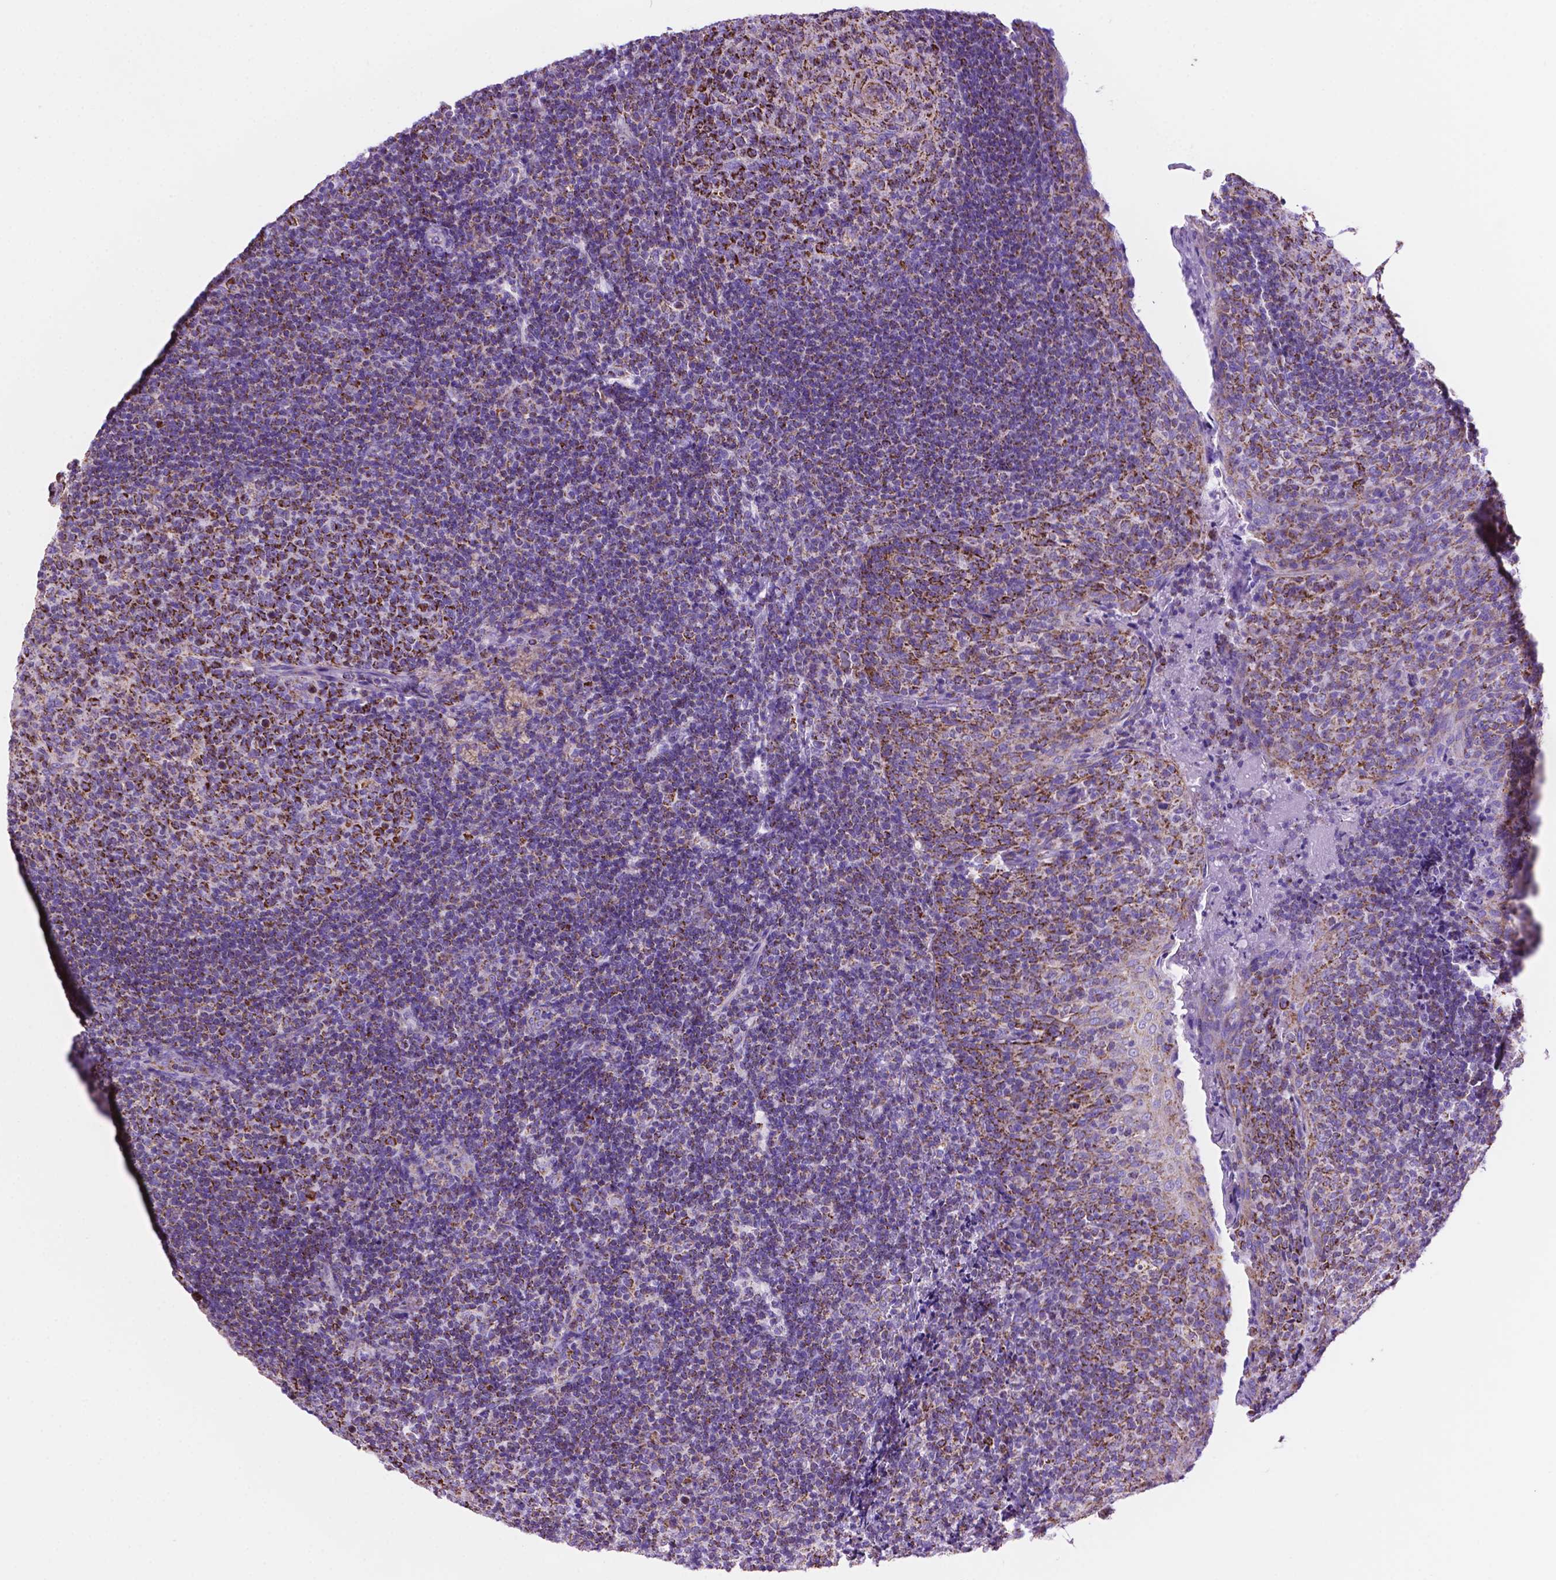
{"staining": {"intensity": "strong", "quantity": "25%-75%", "location": "cytoplasmic/membranous"}, "tissue": "tonsil", "cell_type": "Germinal center cells", "image_type": "normal", "snomed": [{"axis": "morphology", "description": "Normal tissue, NOS"}, {"axis": "topography", "description": "Tonsil"}], "caption": "Immunohistochemistry staining of unremarkable tonsil, which reveals high levels of strong cytoplasmic/membranous staining in about 25%-75% of germinal center cells indicating strong cytoplasmic/membranous protein expression. The staining was performed using DAB (3,3'-diaminobenzidine) (brown) for protein detection and nuclei were counterstained in hematoxylin (blue).", "gene": "GDPD5", "patient": {"sex": "female", "age": 10}}